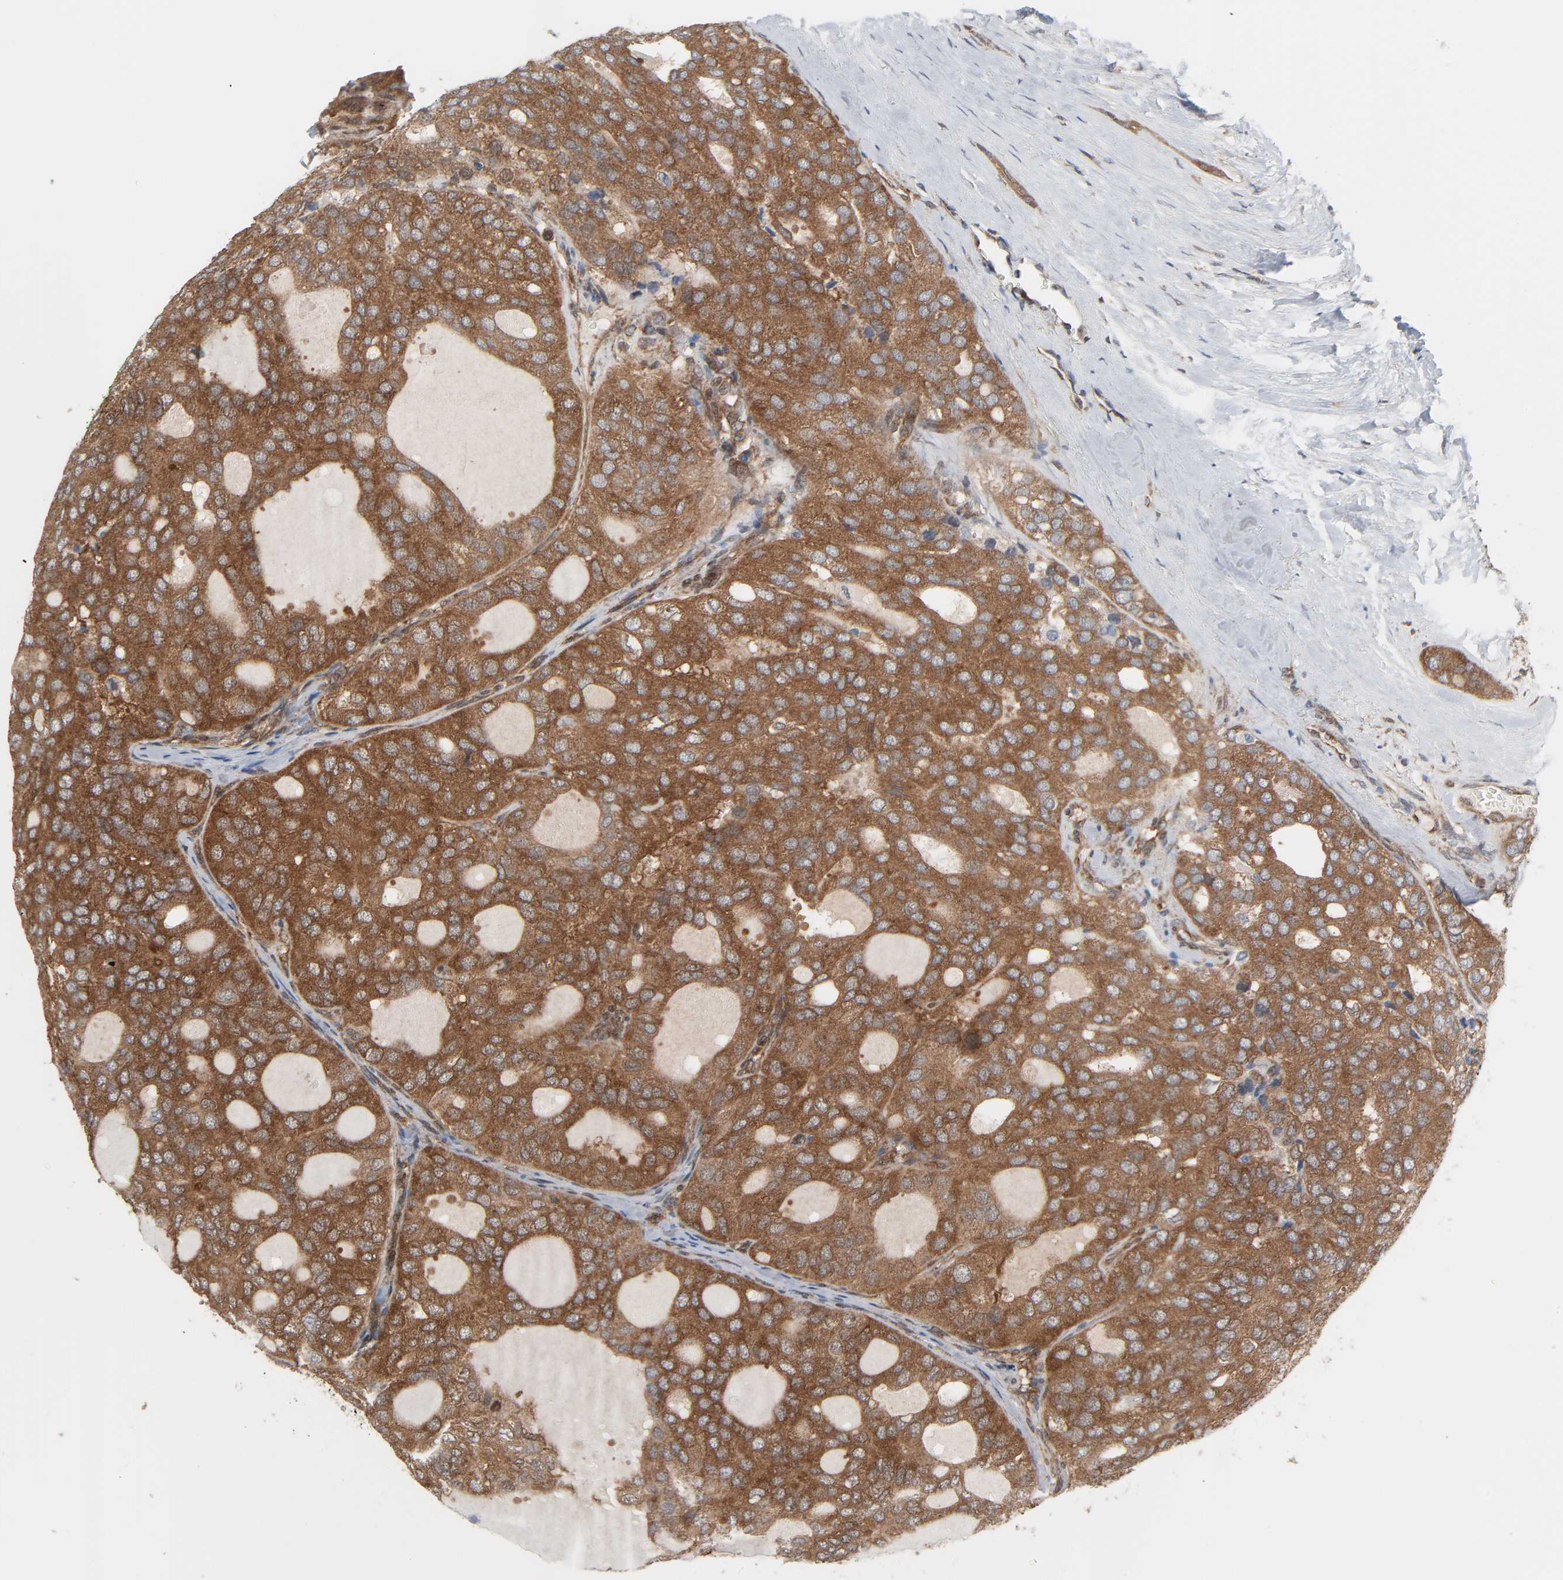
{"staining": {"intensity": "strong", "quantity": ">75%", "location": "cytoplasmic/membranous"}, "tissue": "thyroid cancer", "cell_type": "Tumor cells", "image_type": "cancer", "snomed": [{"axis": "morphology", "description": "Follicular adenoma carcinoma, NOS"}, {"axis": "topography", "description": "Thyroid gland"}], "caption": "This is a micrograph of IHC staining of thyroid follicular adenoma carcinoma, which shows strong staining in the cytoplasmic/membranous of tumor cells.", "gene": "GSK3A", "patient": {"sex": "male", "age": 75}}